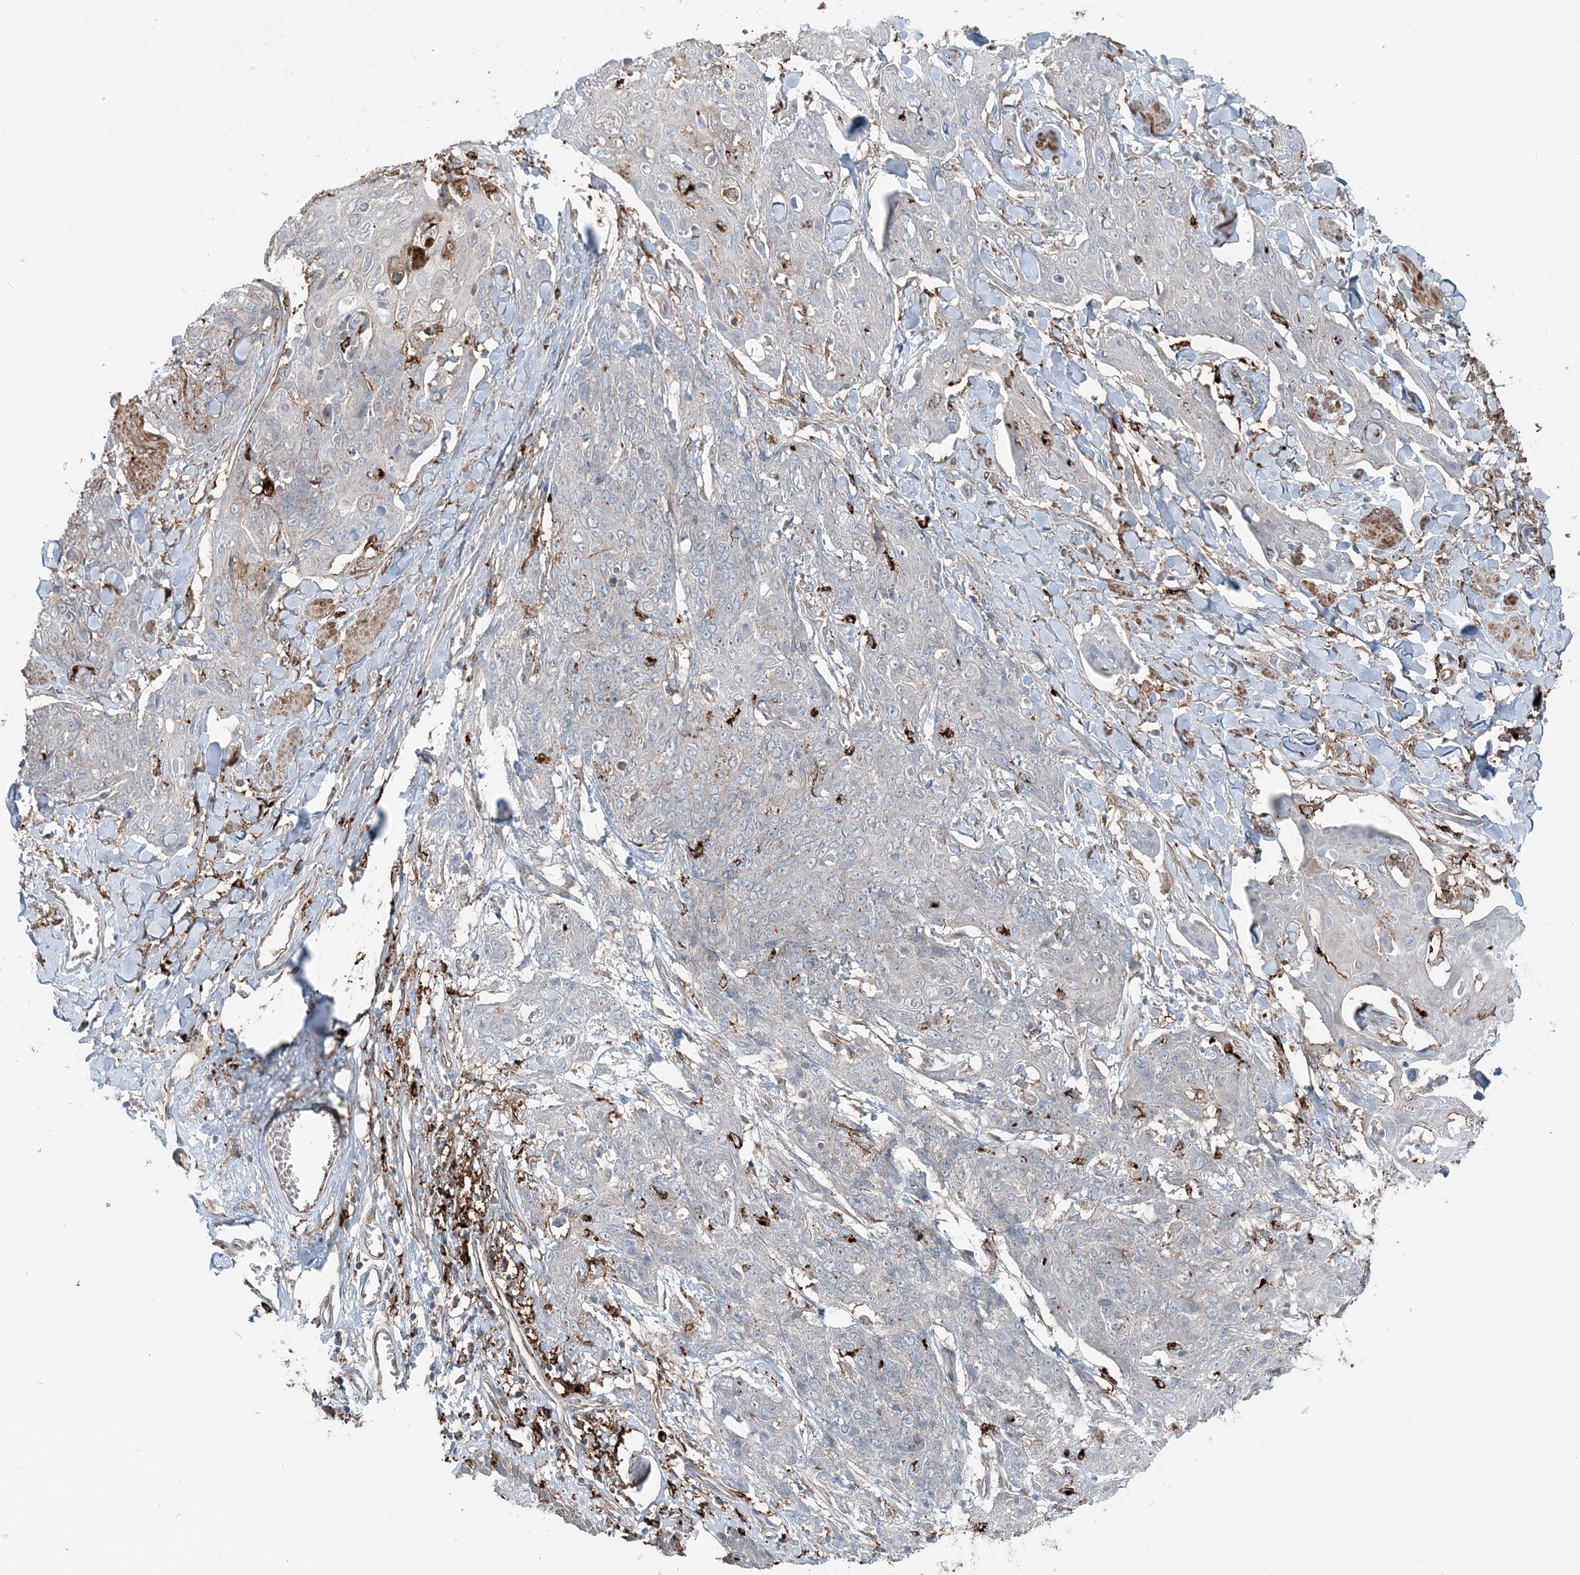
{"staining": {"intensity": "negative", "quantity": "none", "location": "none"}, "tissue": "skin cancer", "cell_type": "Tumor cells", "image_type": "cancer", "snomed": [{"axis": "morphology", "description": "Squamous cell carcinoma, NOS"}, {"axis": "topography", "description": "Skin"}, {"axis": "topography", "description": "Vulva"}], "caption": "The image reveals no staining of tumor cells in skin cancer (squamous cell carcinoma).", "gene": "KY", "patient": {"sex": "female", "age": 85}}